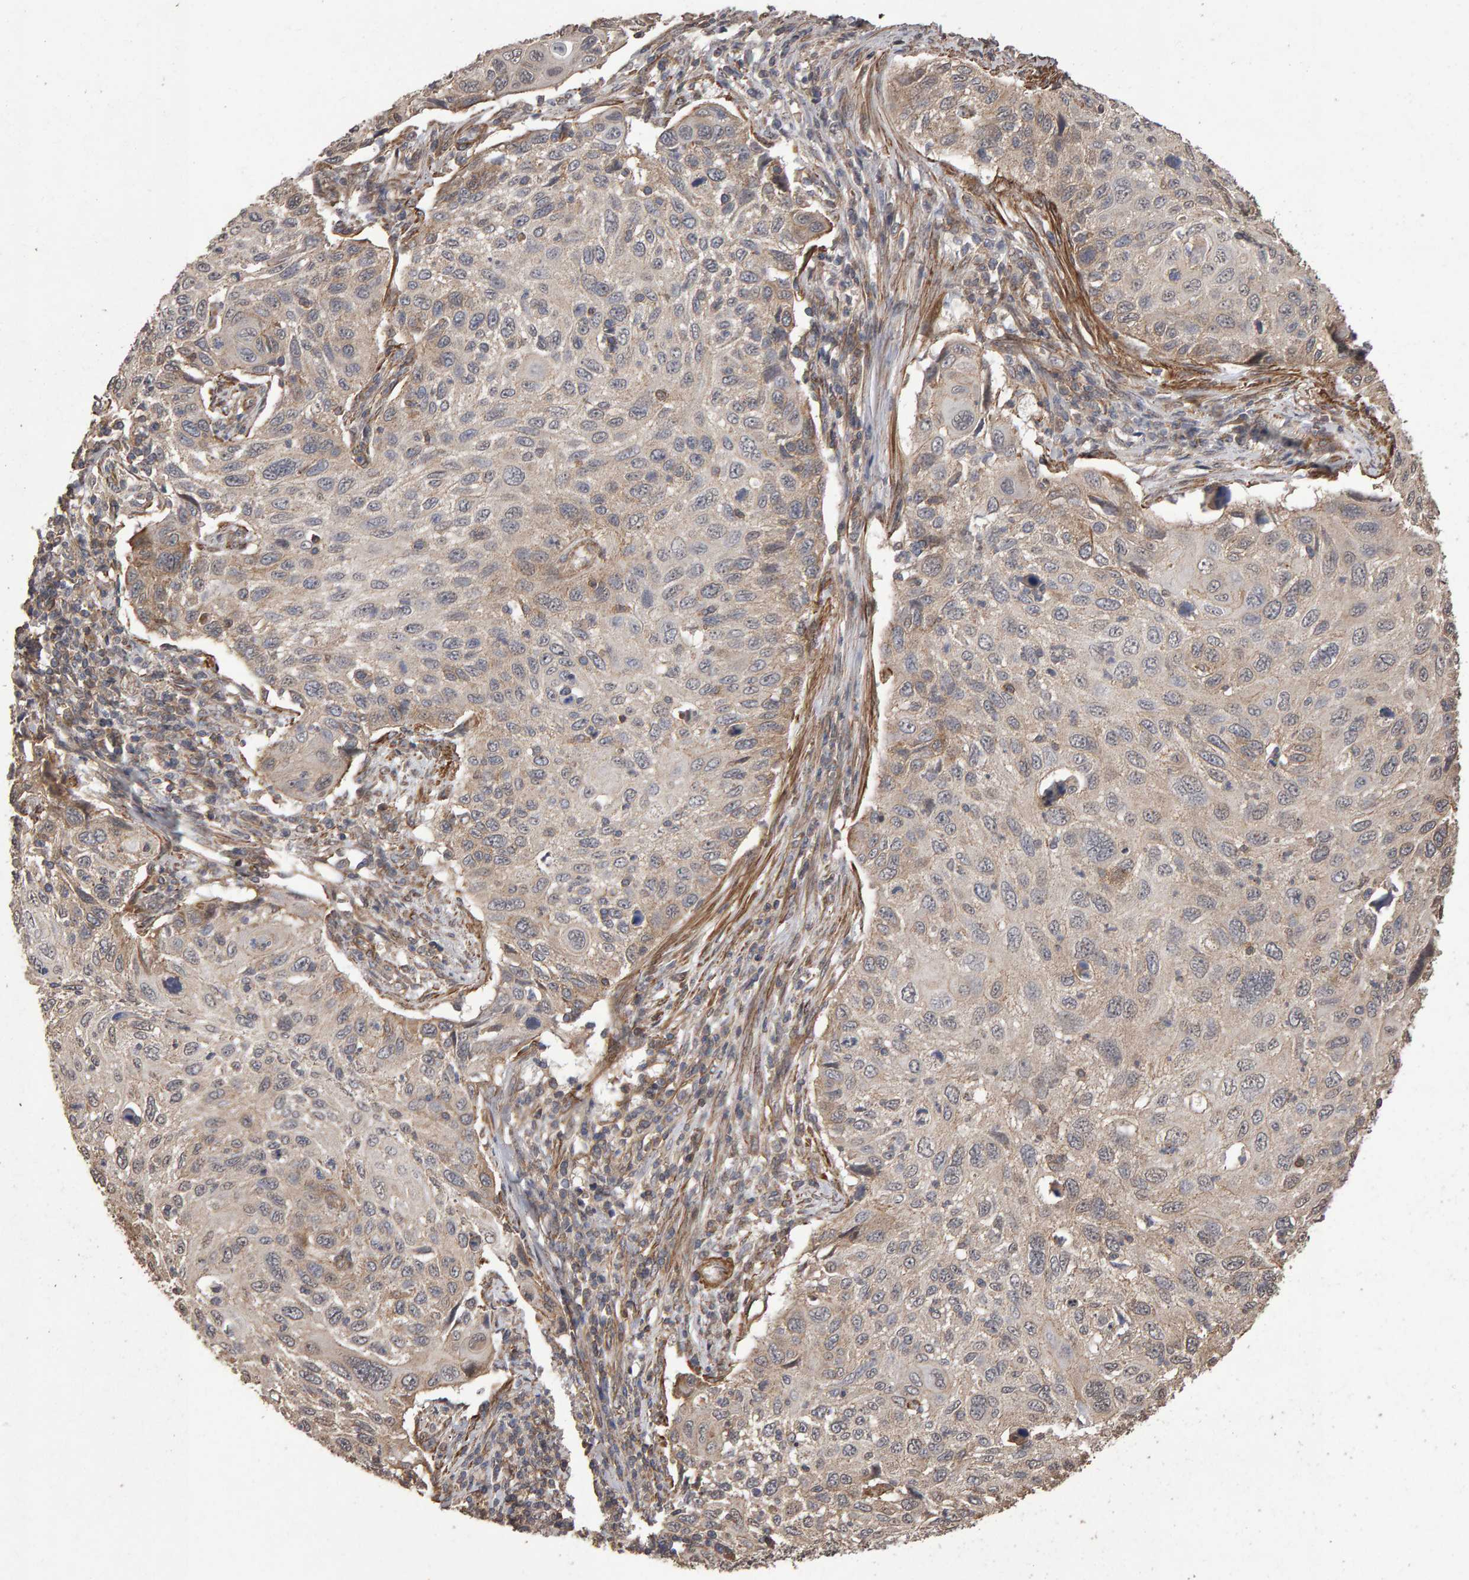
{"staining": {"intensity": "weak", "quantity": "25%-75%", "location": "cytoplasmic/membranous"}, "tissue": "cervical cancer", "cell_type": "Tumor cells", "image_type": "cancer", "snomed": [{"axis": "morphology", "description": "Squamous cell carcinoma, NOS"}, {"axis": "topography", "description": "Cervix"}], "caption": "IHC histopathology image of neoplastic tissue: human cervical cancer stained using IHC exhibits low levels of weak protein expression localized specifically in the cytoplasmic/membranous of tumor cells, appearing as a cytoplasmic/membranous brown color.", "gene": "SCRIB", "patient": {"sex": "female", "age": 70}}